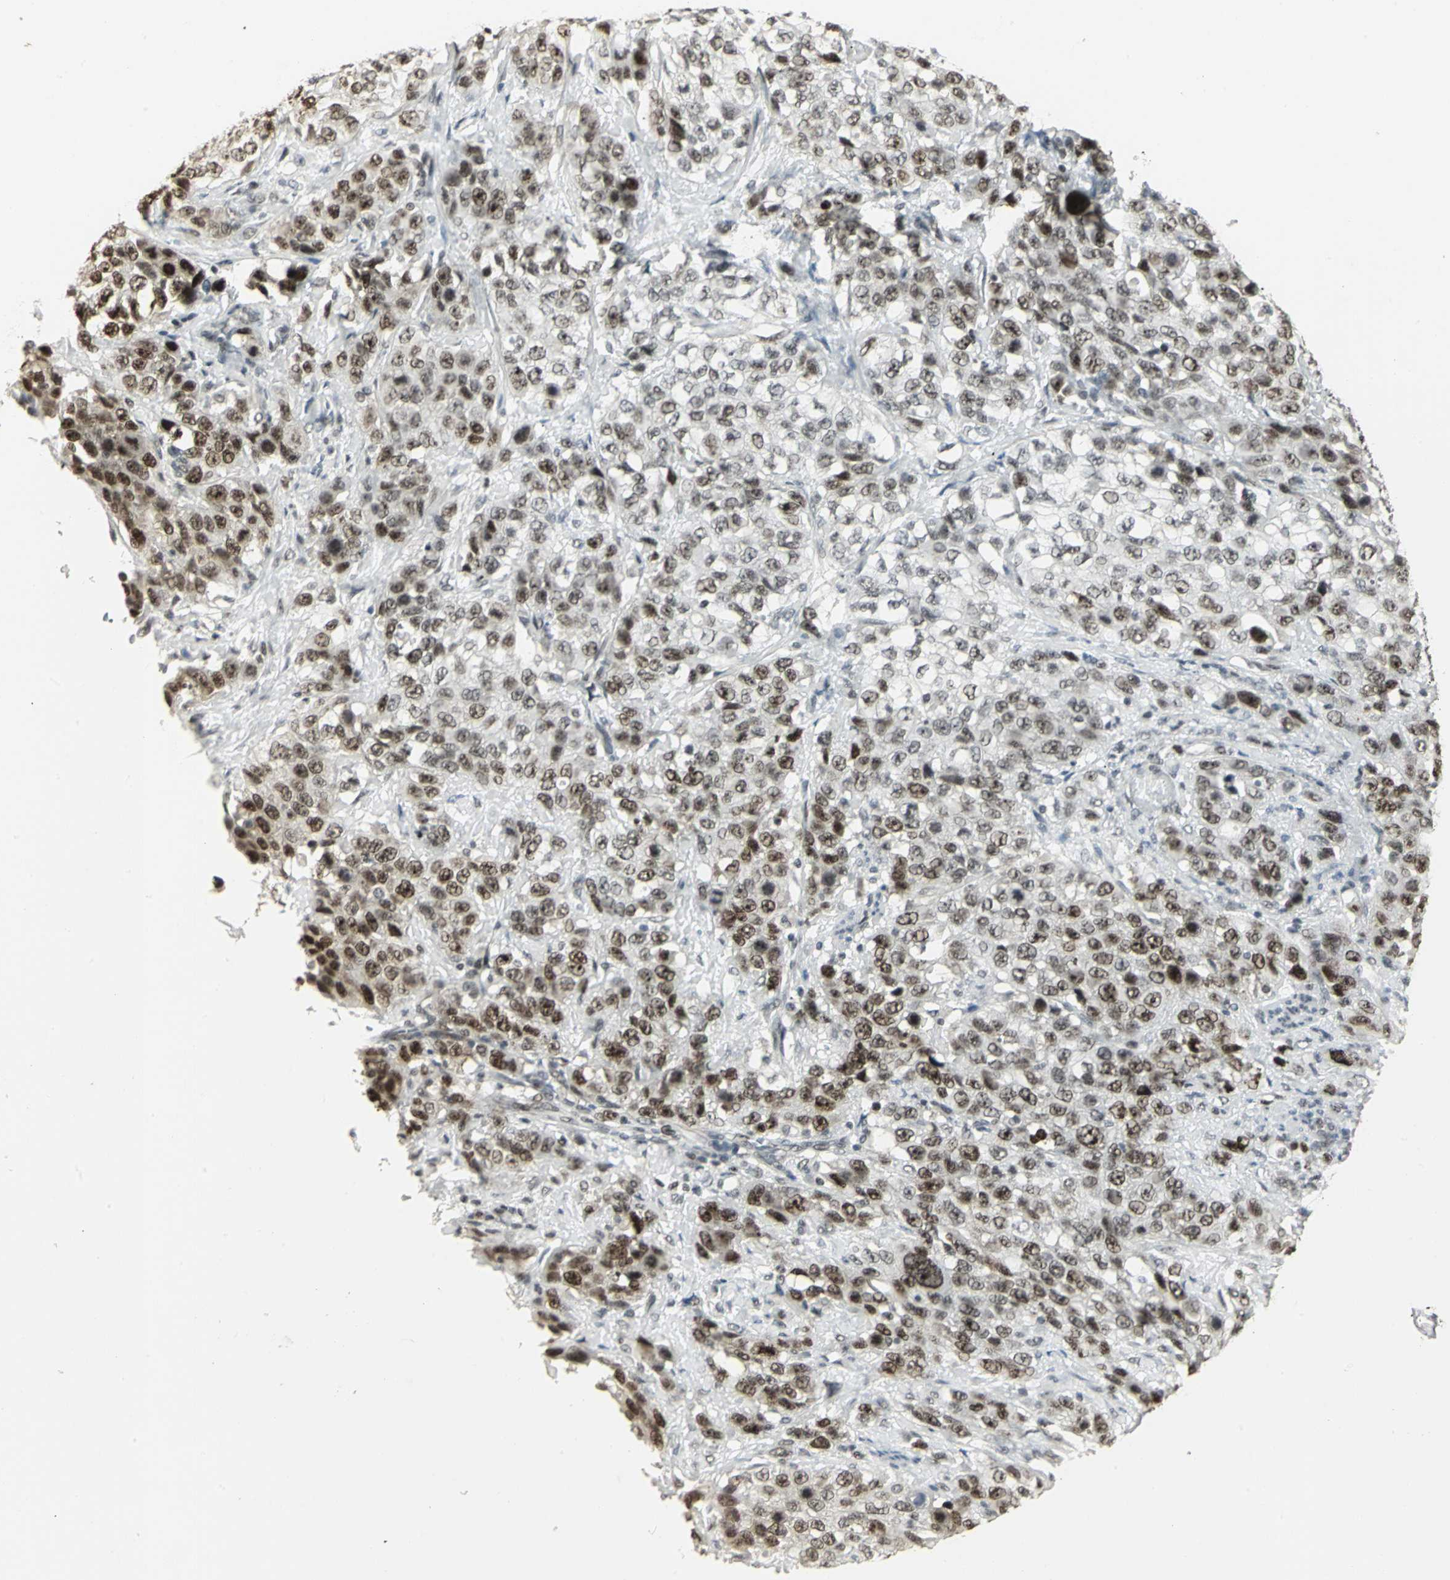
{"staining": {"intensity": "strong", "quantity": ">75%", "location": "nuclear"}, "tissue": "stomach cancer", "cell_type": "Tumor cells", "image_type": "cancer", "snomed": [{"axis": "morphology", "description": "Normal tissue, NOS"}, {"axis": "morphology", "description": "Adenocarcinoma, NOS"}, {"axis": "topography", "description": "Stomach"}], "caption": "Immunohistochemistry (IHC) of adenocarcinoma (stomach) demonstrates high levels of strong nuclear expression in approximately >75% of tumor cells.", "gene": "CBX3", "patient": {"sex": "male", "age": 48}}